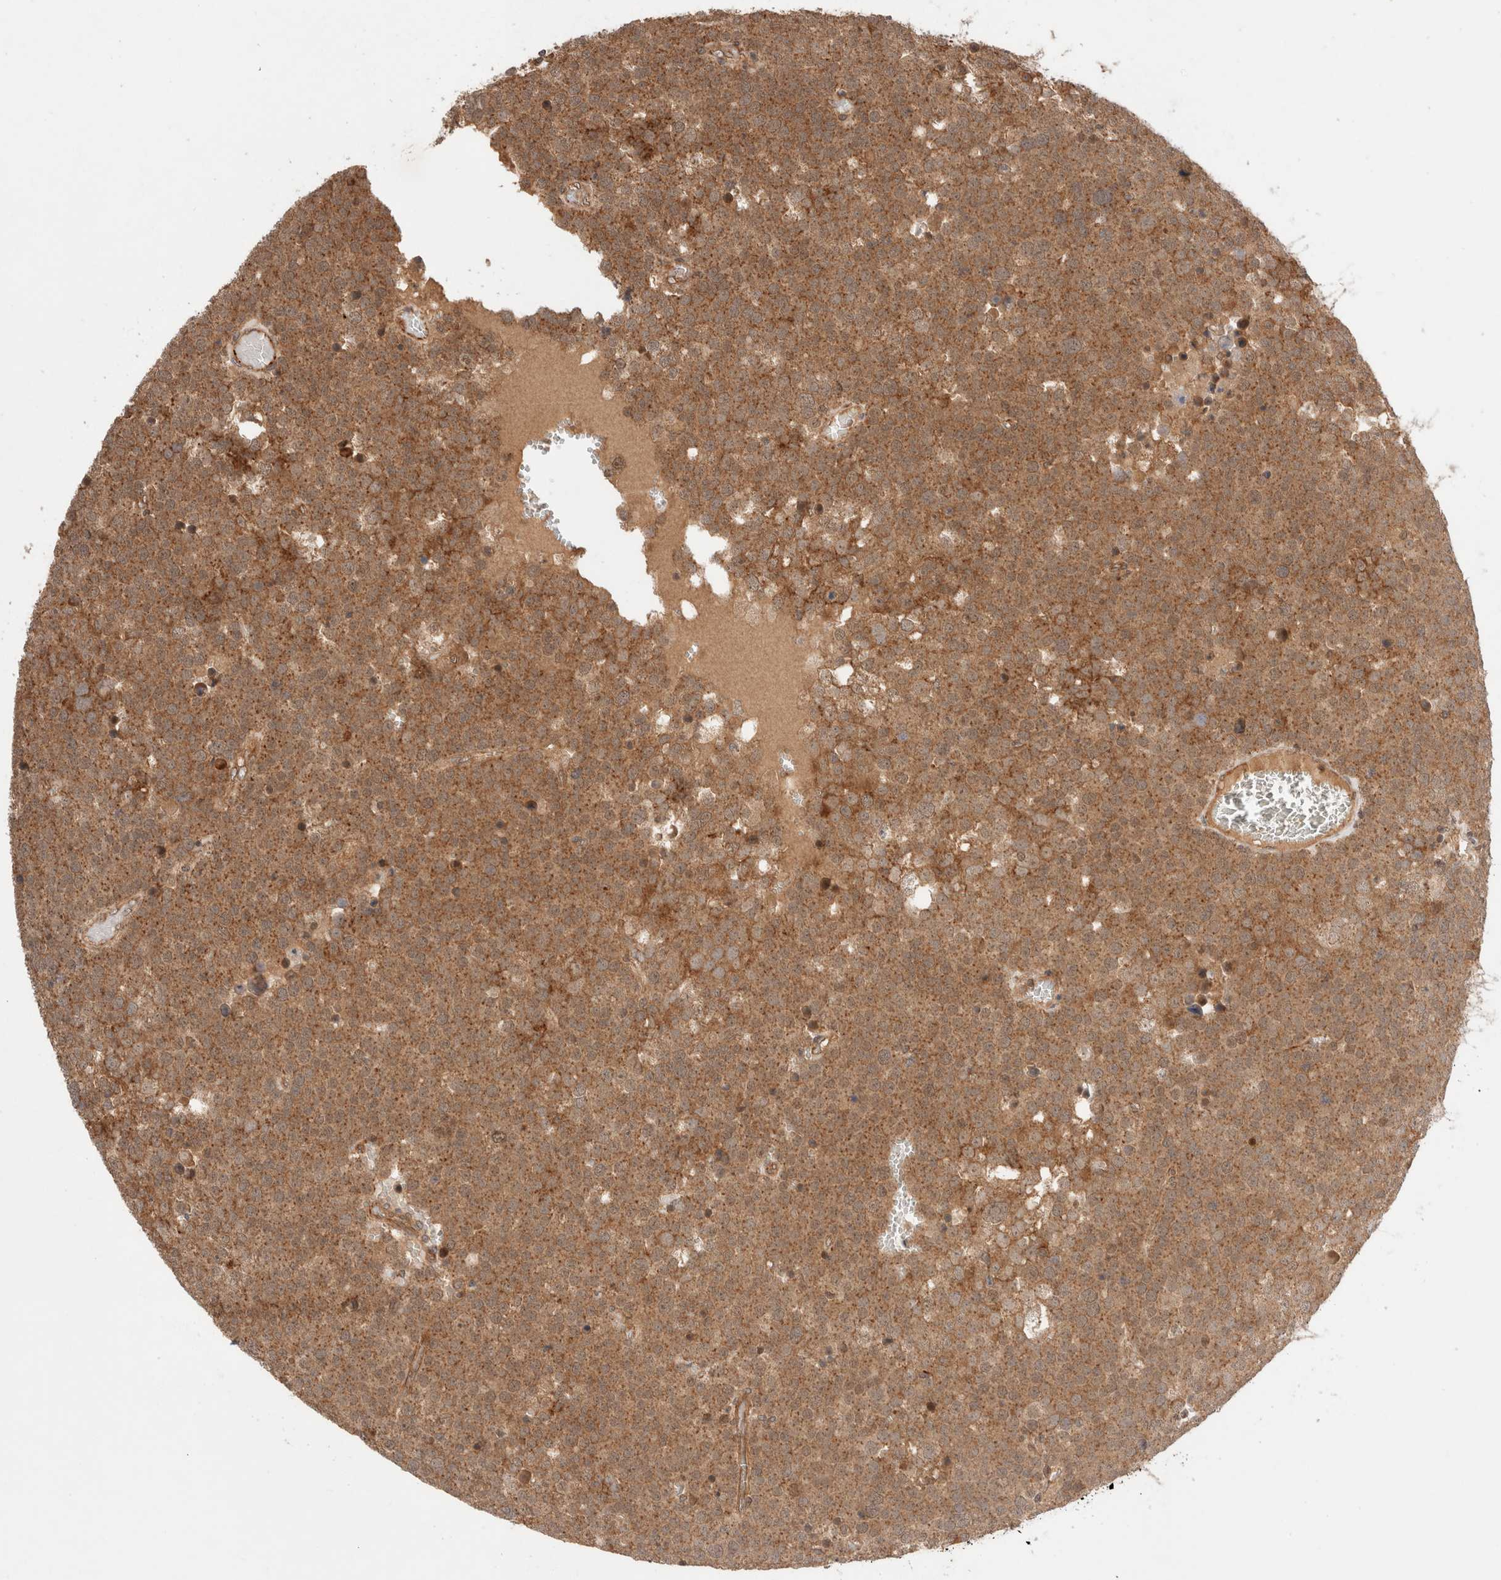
{"staining": {"intensity": "moderate", "quantity": ">75%", "location": "cytoplasmic/membranous"}, "tissue": "testis cancer", "cell_type": "Tumor cells", "image_type": "cancer", "snomed": [{"axis": "morphology", "description": "Seminoma, NOS"}, {"axis": "topography", "description": "Testis"}], "caption": "Immunohistochemistry image of neoplastic tissue: human testis cancer (seminoma) stained using IHC exhibits medium levels of moderate protein expression localized specifically in the cytoplasmic/membranous of tumor cells, appearing as a cytoplasmic/membranous brown color.", "gene": "SIKE1", "patient": {"sex": "male", "age": 71}}